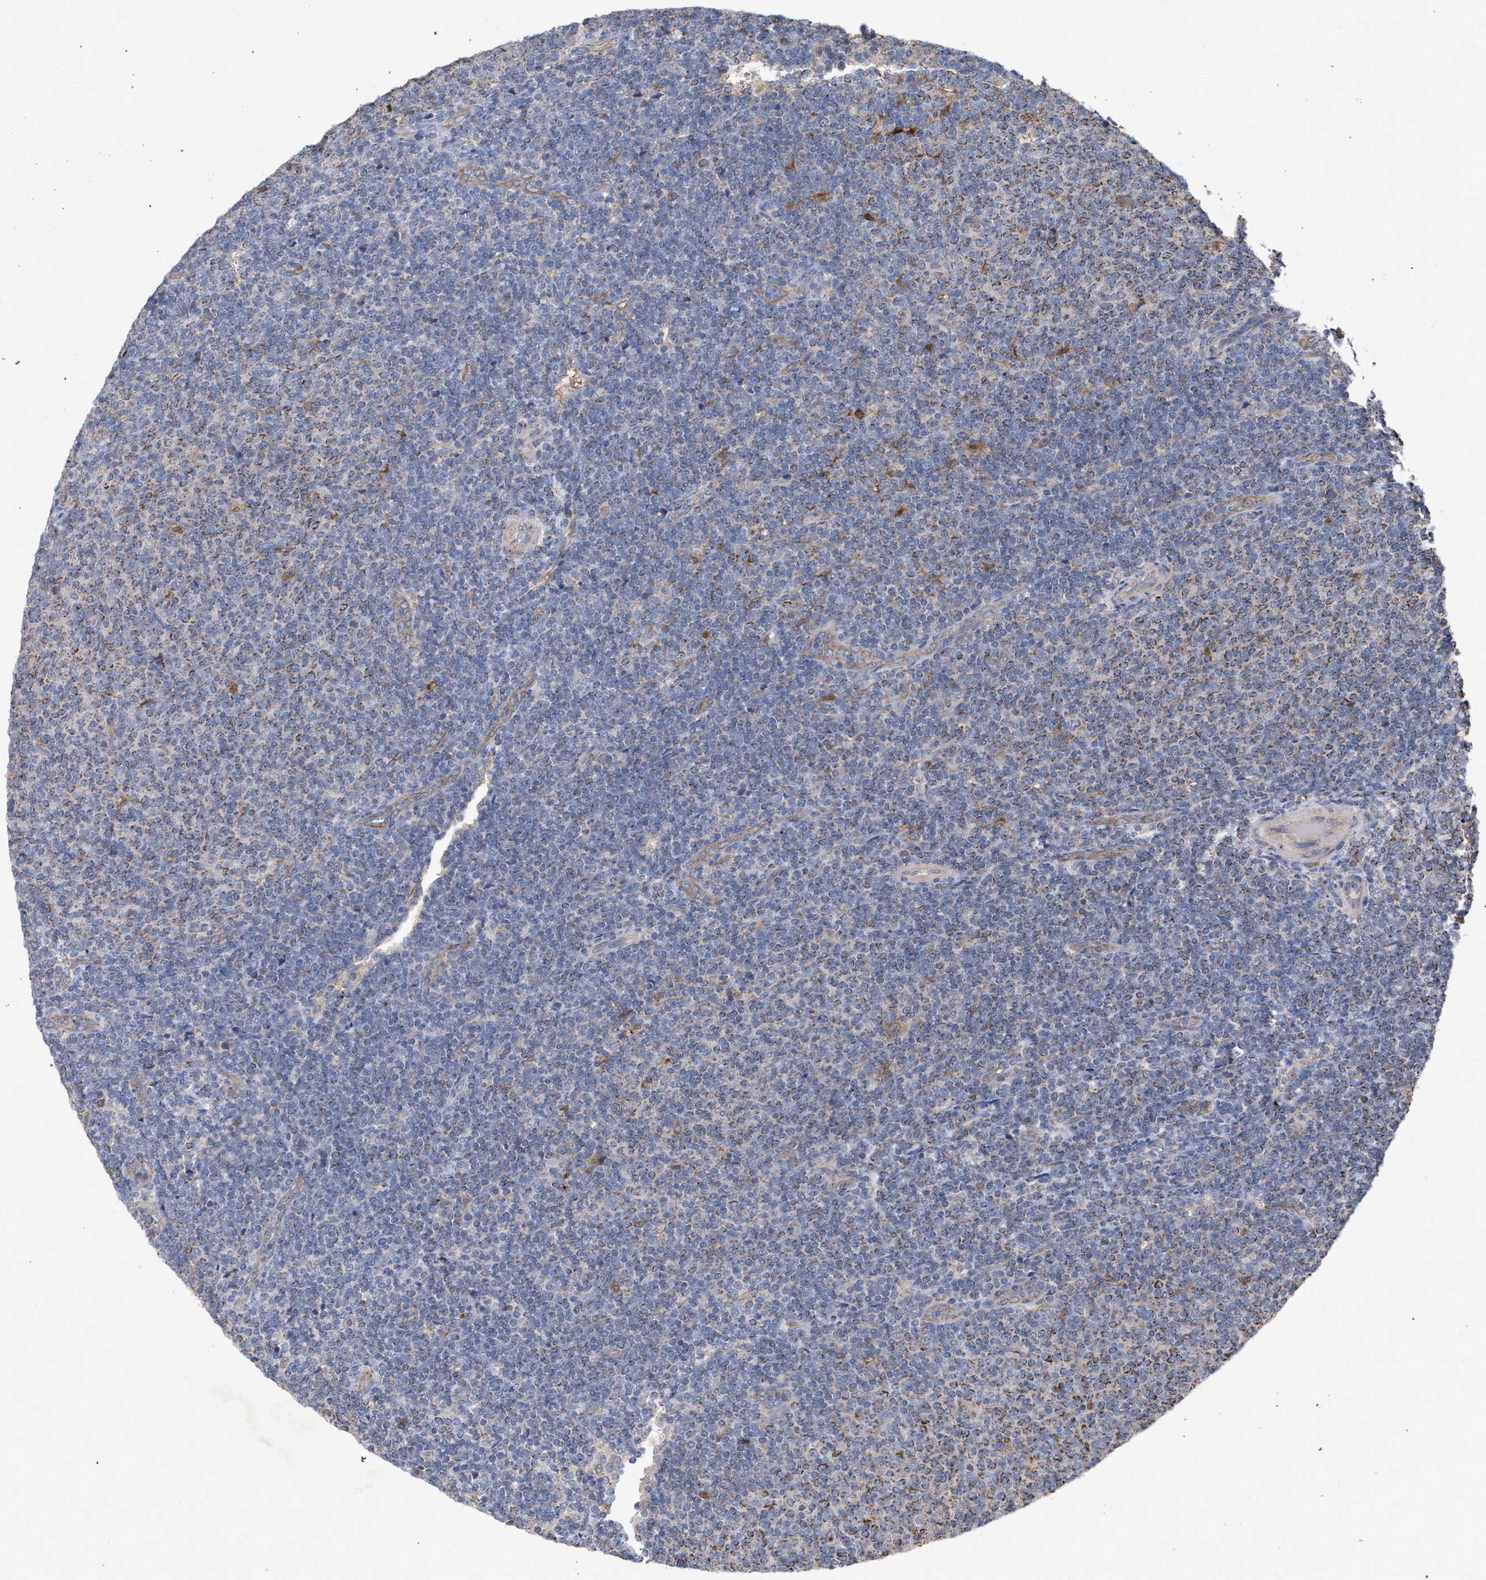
{"staining": {"intensity": "moderate", "quantity": "25%-75%", "location": "cytoplasmic/membranous"}, "tissue": "lymphoma", "cell_type": "Tumor cells", "image_type": "cancer", "snomed": [{"axis": "morphology", "description": "Malignant lymphoma, non-Hodgkin's type, Low grade"}, {"axis": "topography", "description": "Lymph node"}], "caption": "A brown stain highlights moderate cytoplasmic/membranous positivity of a protein in human lymphoma tumor cells.", "gene": "BCL2L12", "patient": {"sex": "male", "age": 66}}